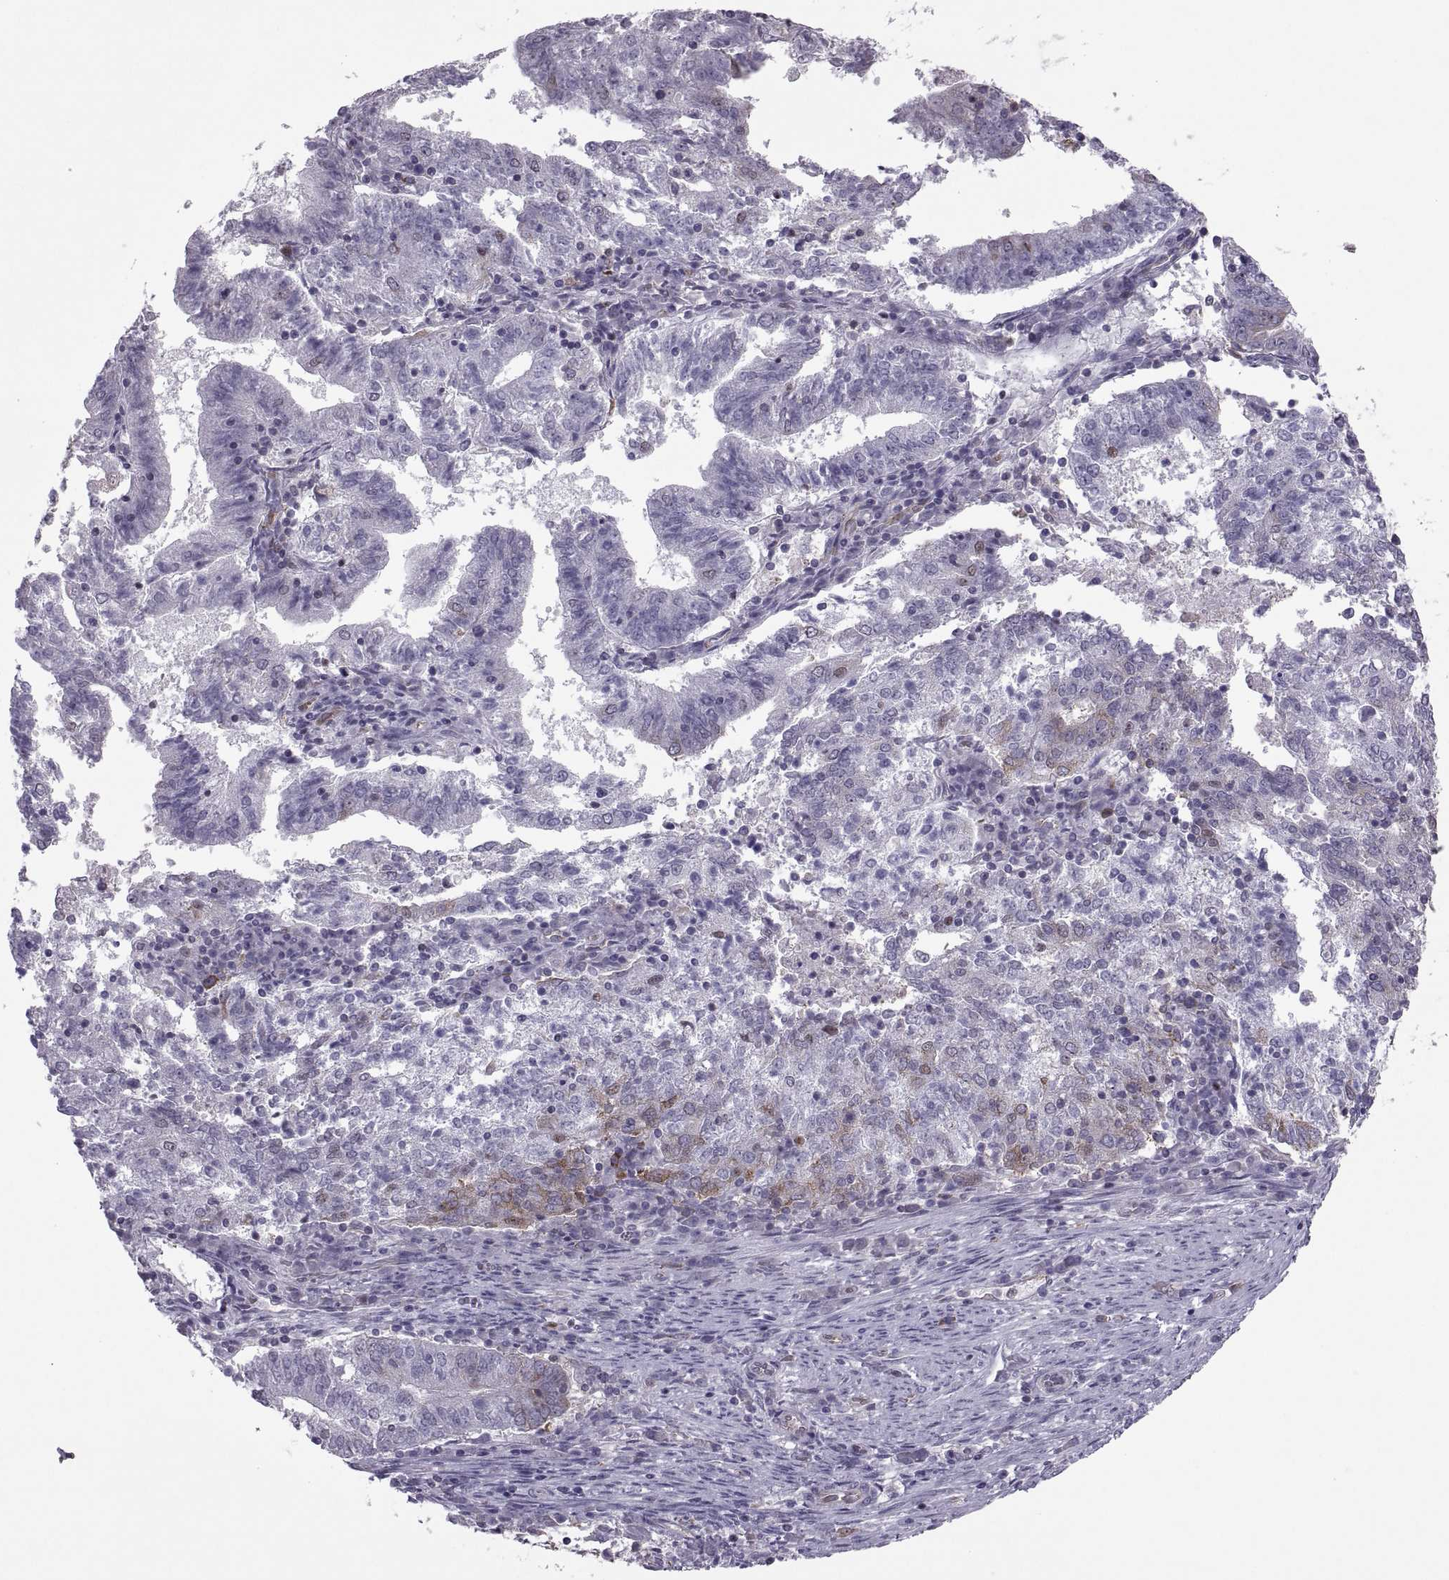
{"staining": {"intensity": "moderate", "quantity": "<25%", "location": "cytoplasmic/membranous"}, "tissue": "endometrial cancer", "cell_type": "Tumor cells", "image_type": "cancer", "snomed": [{"axis": "morphology", "description": "Adenocarcinoma, NOS"}, {"axis": "topography", "description": "Endometrium"}], "caption": "Human endometrial adenocarcinoma stained for a protein (brown) reveals moderate cytoplasmic/membranous positive positivity in approximately <25% of tumor cells.", "gene": "PABPC1", "patient": {"sex": "female", "age": 82}}